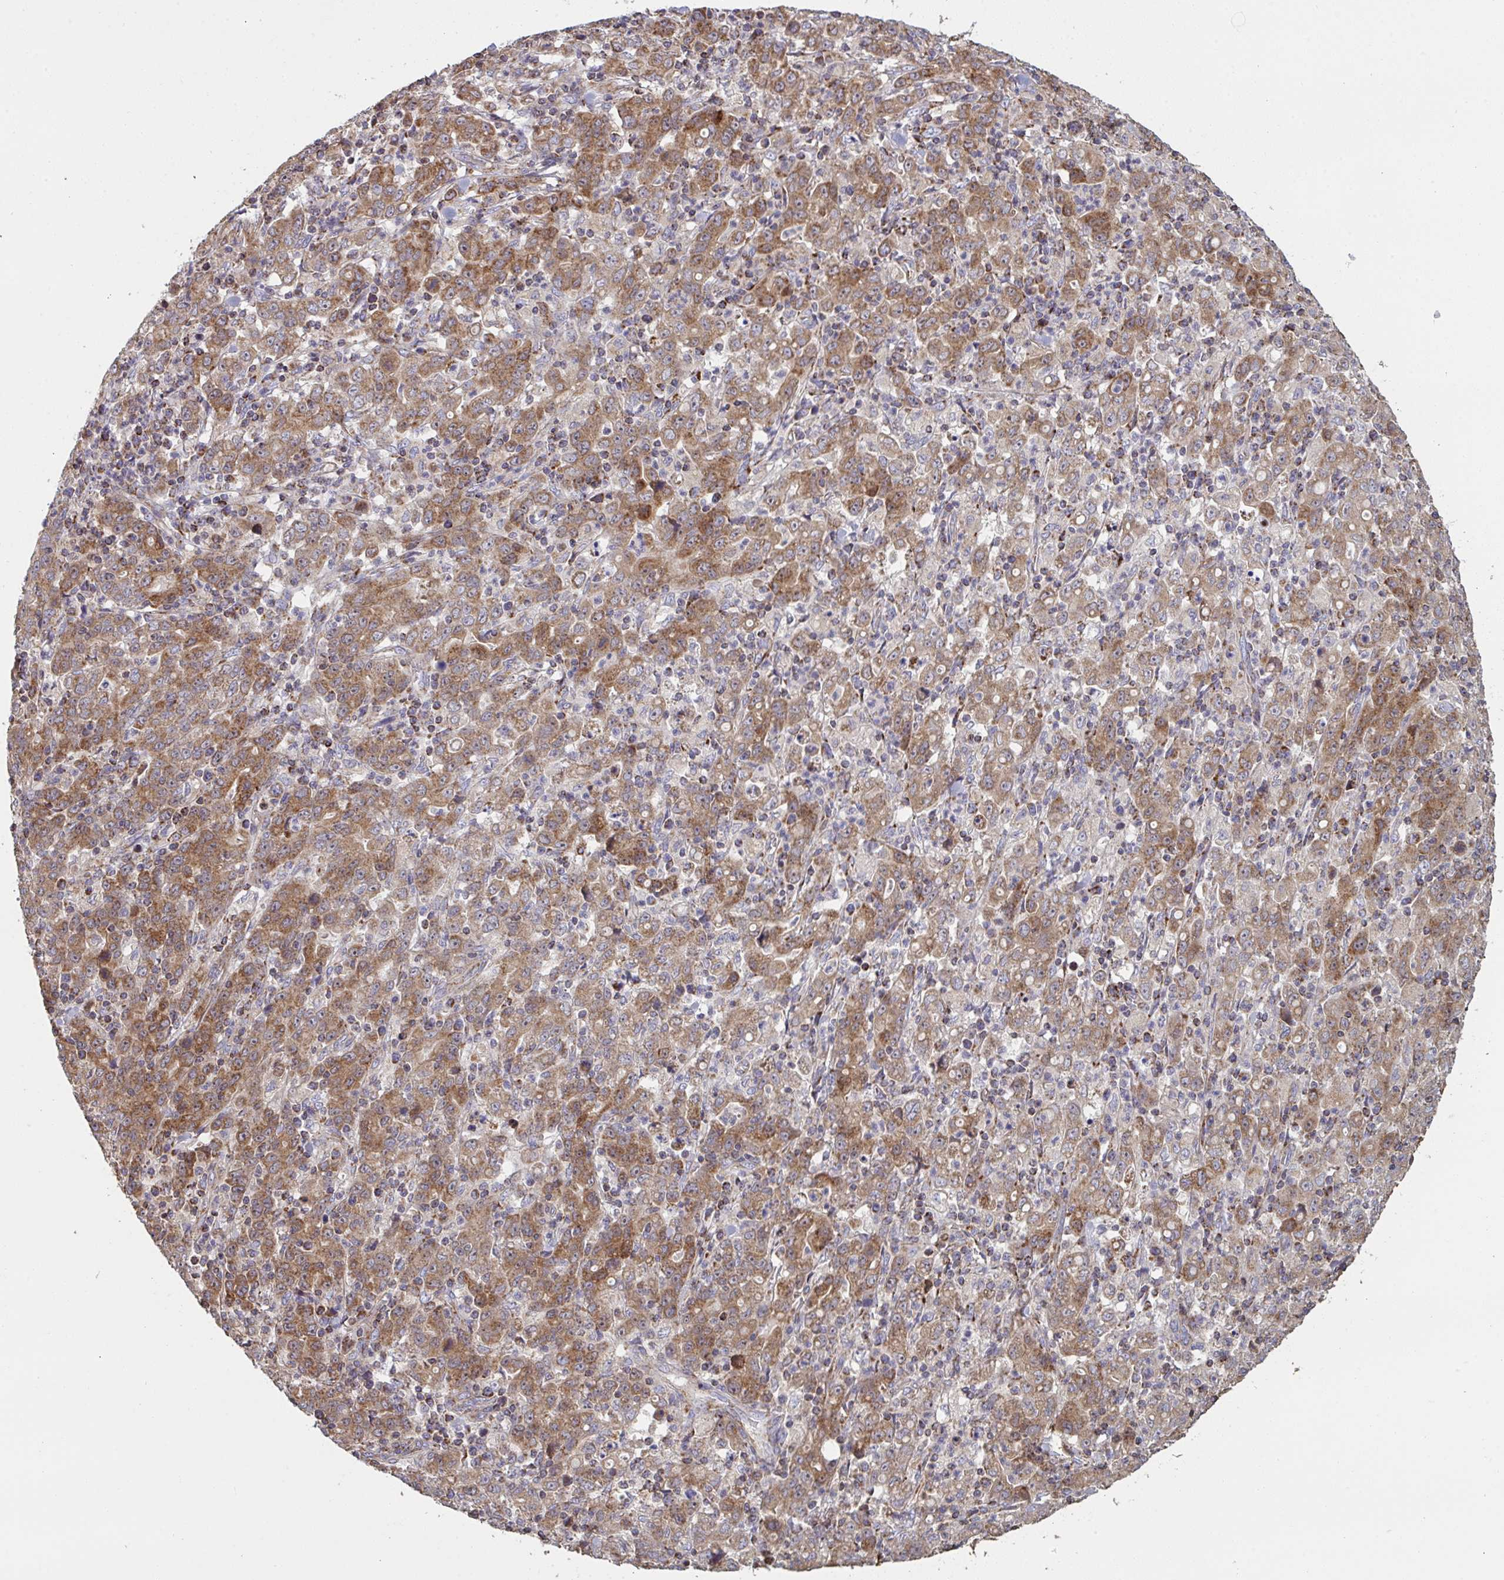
{"staining": {"intensity": "moderate", "quantity": ">75%", "location": "cytoplasmic/membranous"}, "tissue": "stomach cancer", "cell_type": "Tumor cells", "image_type": "cancer", "snomed": [{"axis": "morphology", "description": "Adenocarcinoma, NOS"}, {"axis": "topography", "description": "Stomach, upper"}], "caption": "Immunohistochemistry (IHC) staining of stomach cancer, which shows medium levels of moderate cytoplasmic/membranous positivity in approximately >75% of tumor cells indicating moderate cytoplasmic/membranous protein expression. The staining was performed using DAB (brown) for protein detection and nuclei were counterstained in hematoxylin (blue).", "gene": "MICOS10", "patient": {"sex": "male", "age": 69}}